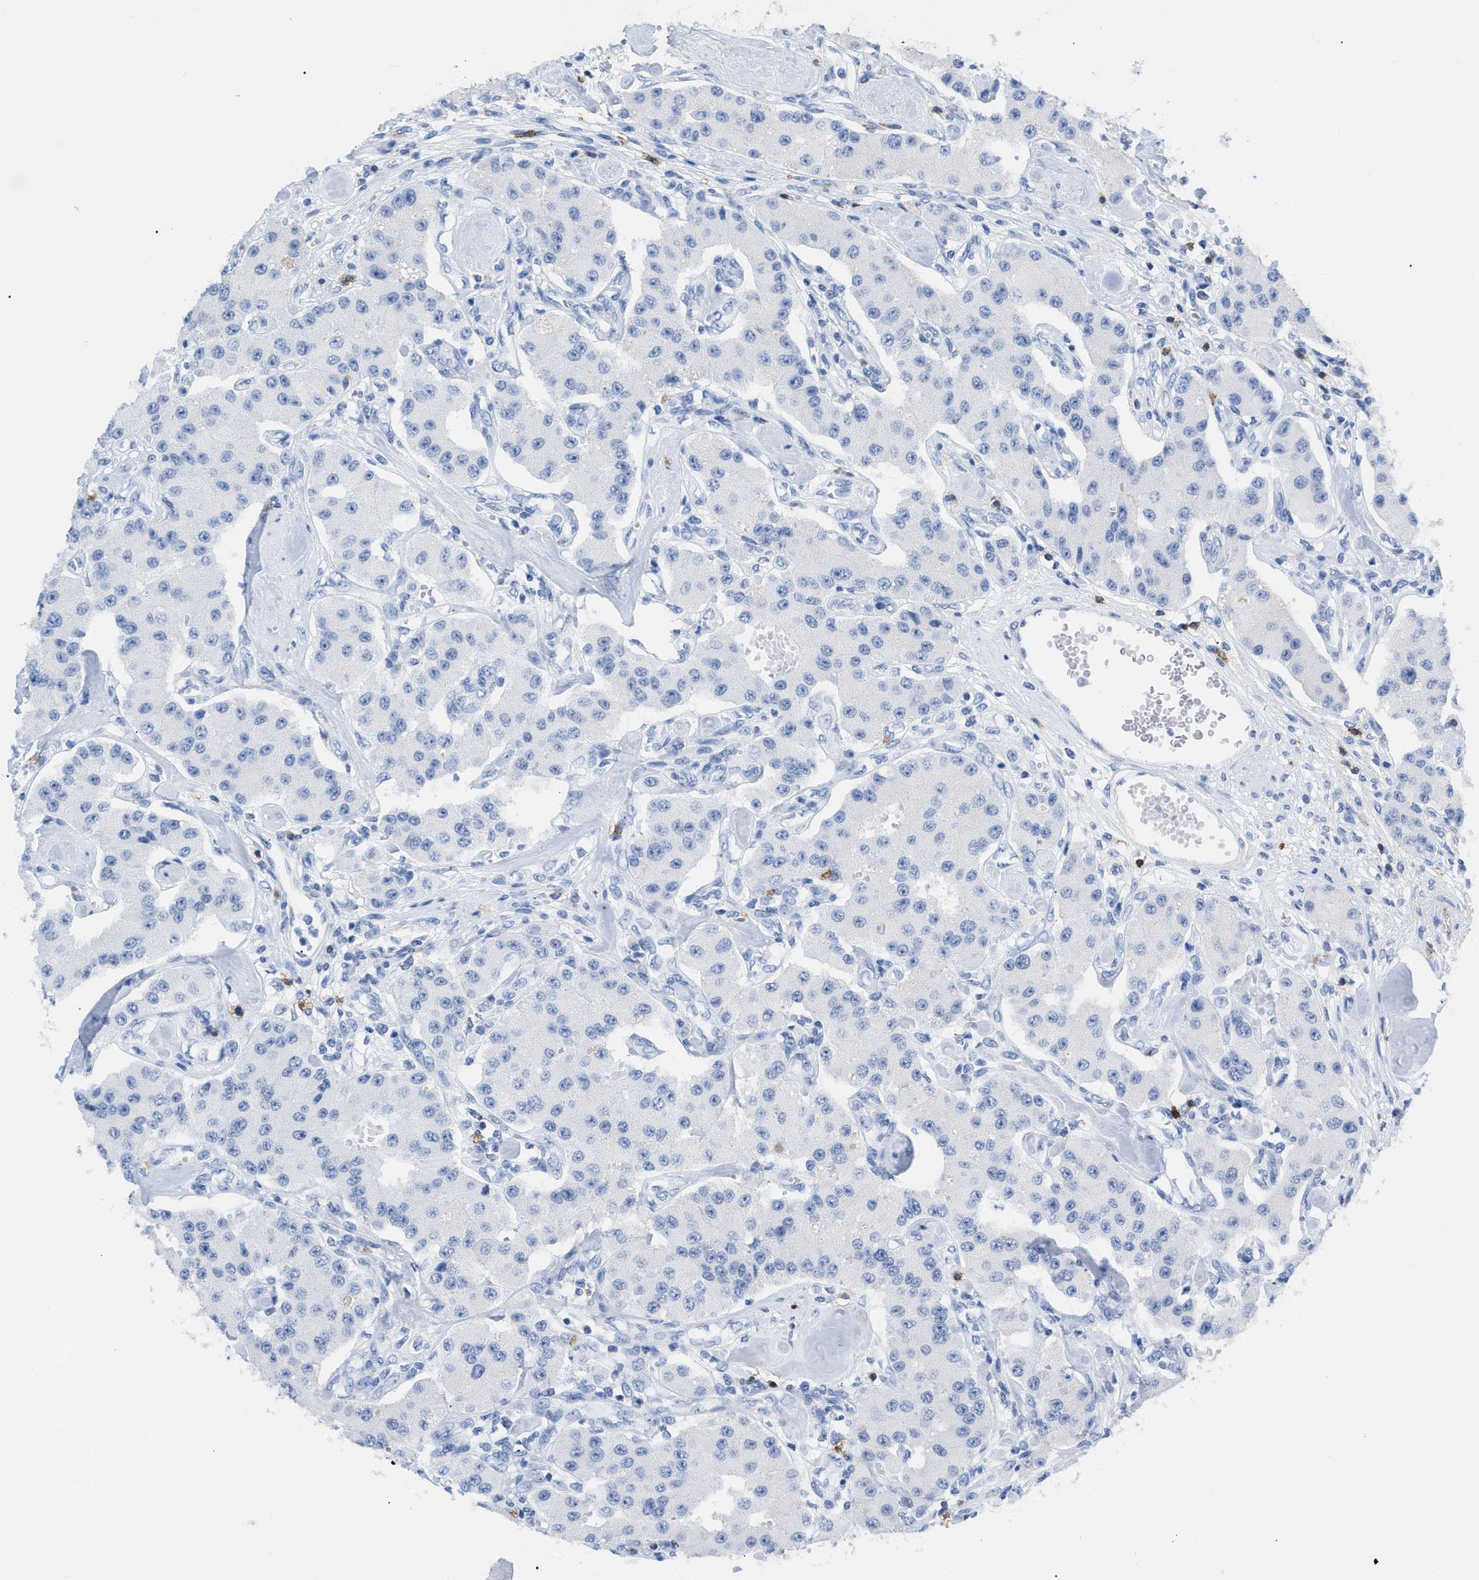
{"staining": {"intensity": "negative", "quantity": "none", "location": "none"}, "tissue": "carcinoid", "cell_type": "Tumor cells", "image_type": "cancer", "snomed": [{"axis": "morphology", "description": "Carcinoid, malignant, NOS"}, {"axis": "topography", "description": "Pancreas"}], "caption": "The immunohistochemistry micrograph has no significant expression in tumor cells of carcinoid tissue. Brightfield microscopy of IHC stained with DAB (3,3'-diaminobenzidine) (brown) and hematoxylin (blue), captured at high magnification.", "gene": "CD5", "patient": {"sex": "male", "age": 41}}